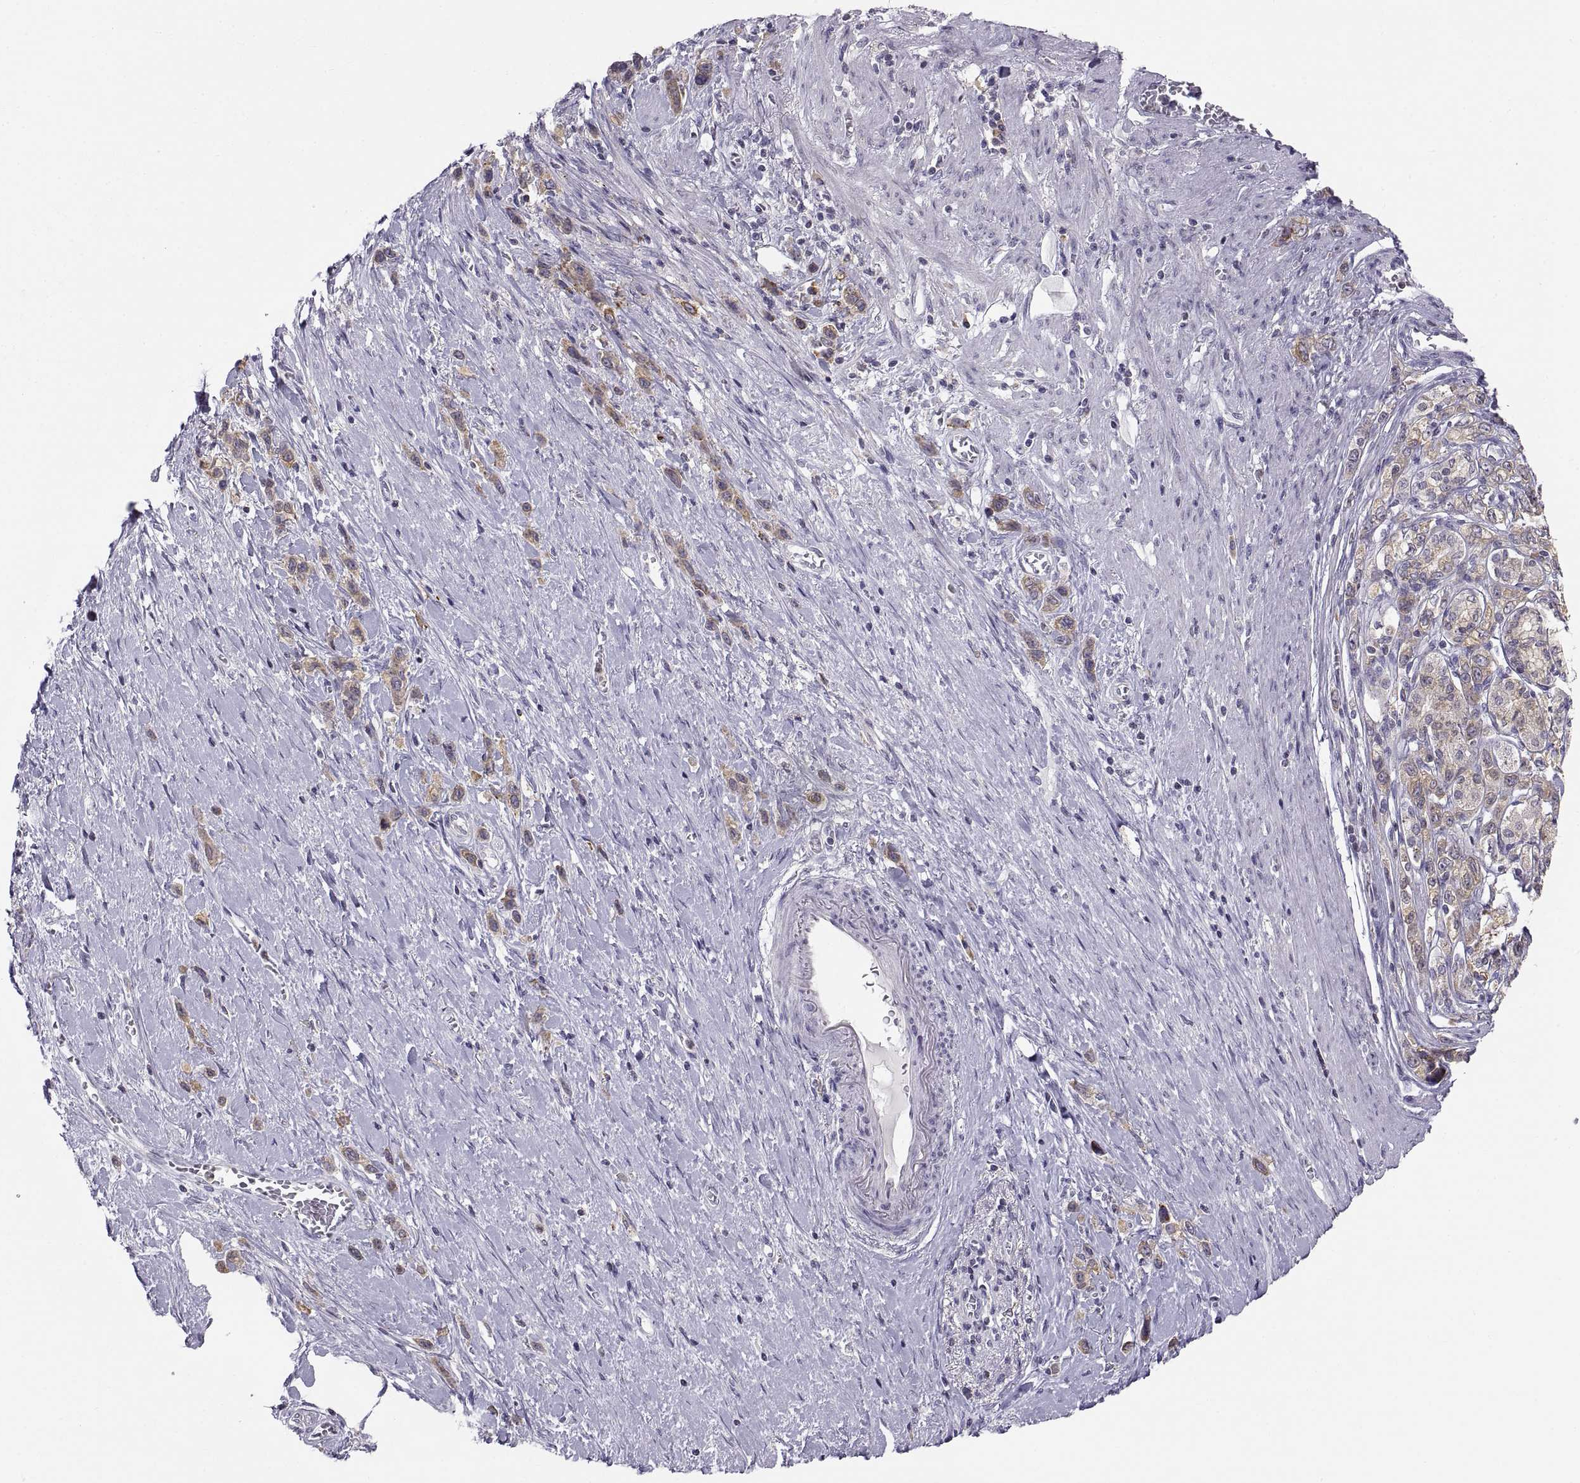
{"staining": {"intensity": "moderate", "quantity": "25%-75%", "location": "cytoplasmic/membranous"}, "tissue": "stomach cancer", "cell_type": "Tumor cells", "image_type": "cancer", "snomed": [{"axis": "morphology", "description": "Normal tissue, NOS"}, {"axis": "morphology", "description": "Adenocarcinoma, NOS"}, {"axis": "morphology", "description": "Adenocarcinoma, High grade"}, {"axis": "topography", "description": "Stomach, upper"}, {"axis": "topography", "description": "Stomach"}], "caption": "About 25%-75% of tumor cells in human stomach cancer reveal moderate cytoplasmic/membranous protein staining as visualized by brown immunohistochemical staining.", "gene": "ERO1A", "patient": {"sex": "female", "age": 65}}